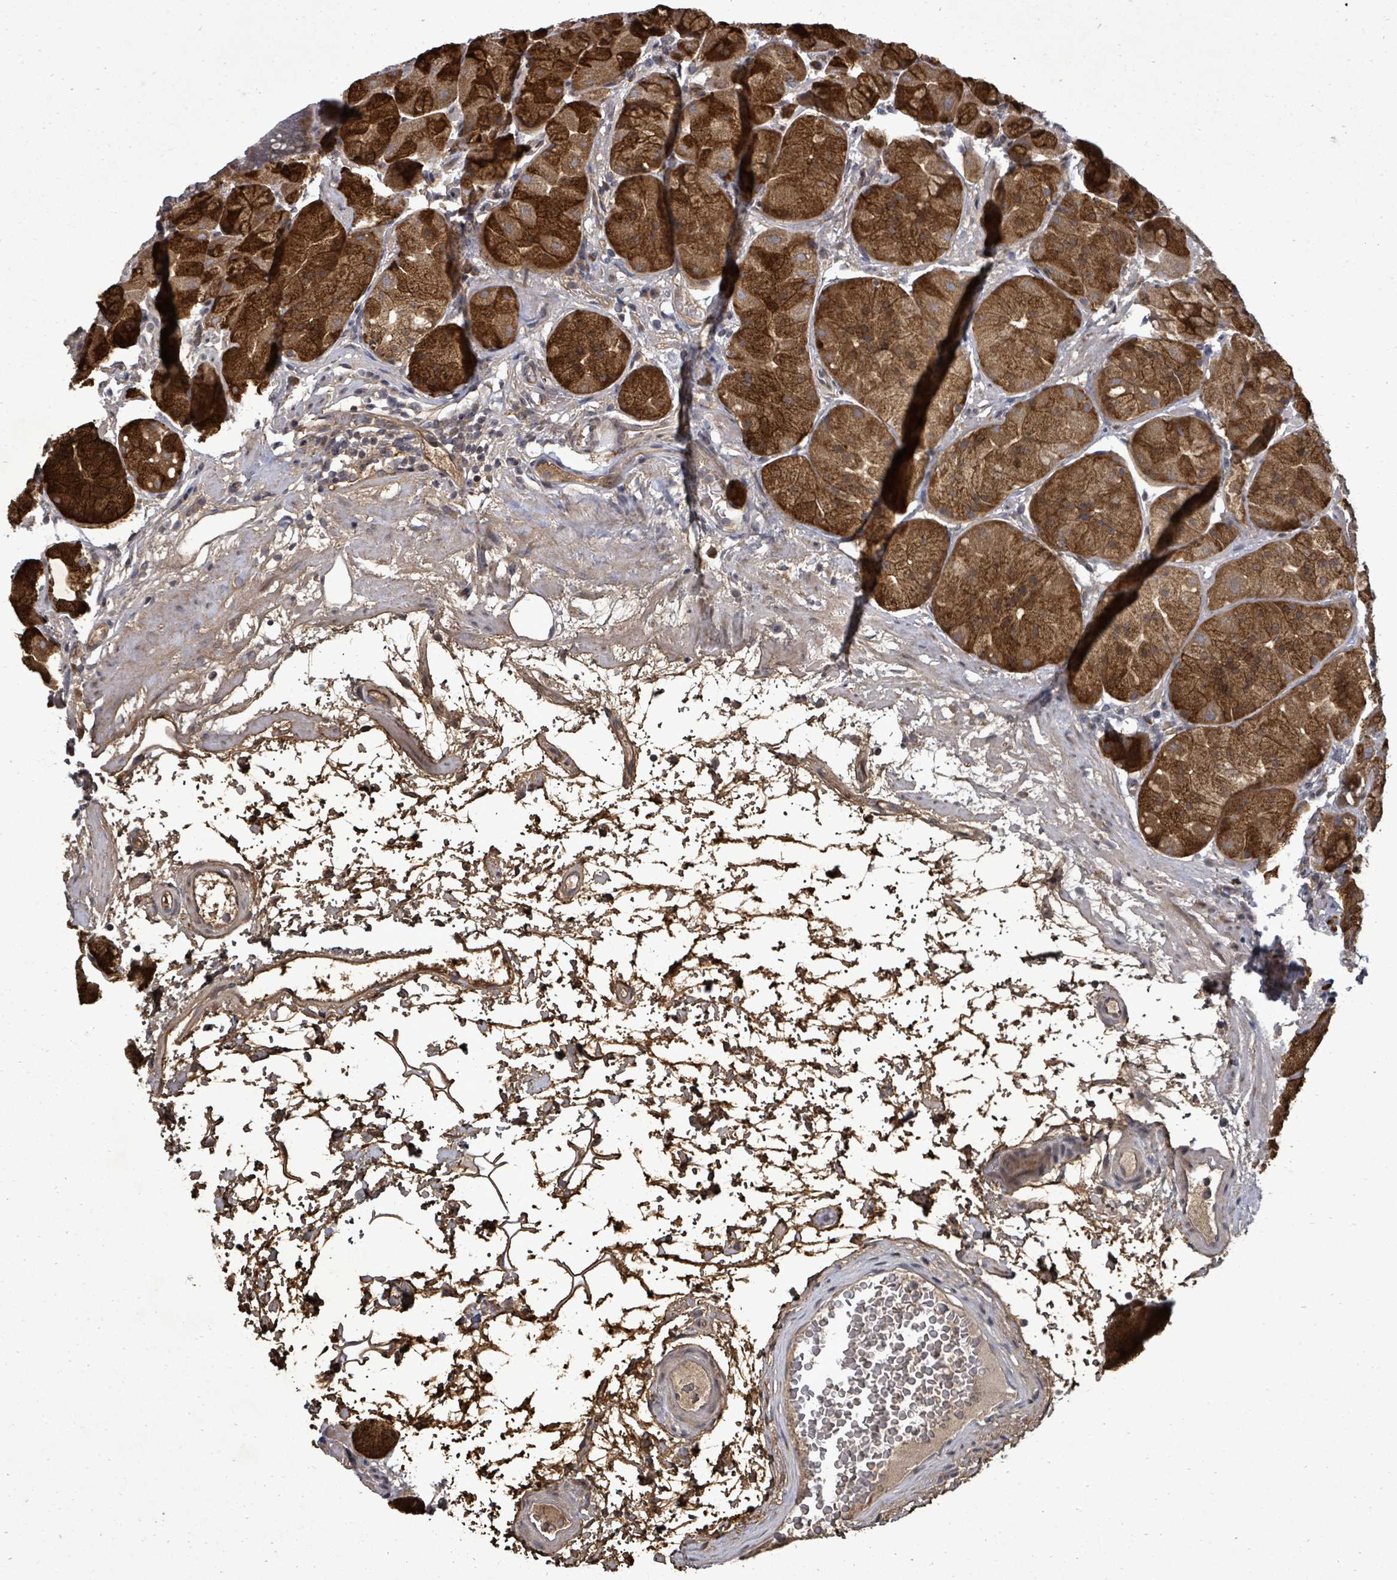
{"staining": {"intensity": "strong", "quantity": ">75%", "location": "cytoplasmic/membranous"}, "tissue": "stomach", "cell_type": "Glandular cells", "image_type": "normal", "snomed": [{"axis": "morphology", "description": "Normal tissue, NOS"}, {"axis": "topography", "description": "Stomach"}], "caption": "Brown immunohistochemical staining in benign human stomach shows strong cytoplasmic/membranous expression in about >75% of glandular cells.", "gene": "KRTAP27", "patient": {"sex": "male", "age": 57}}